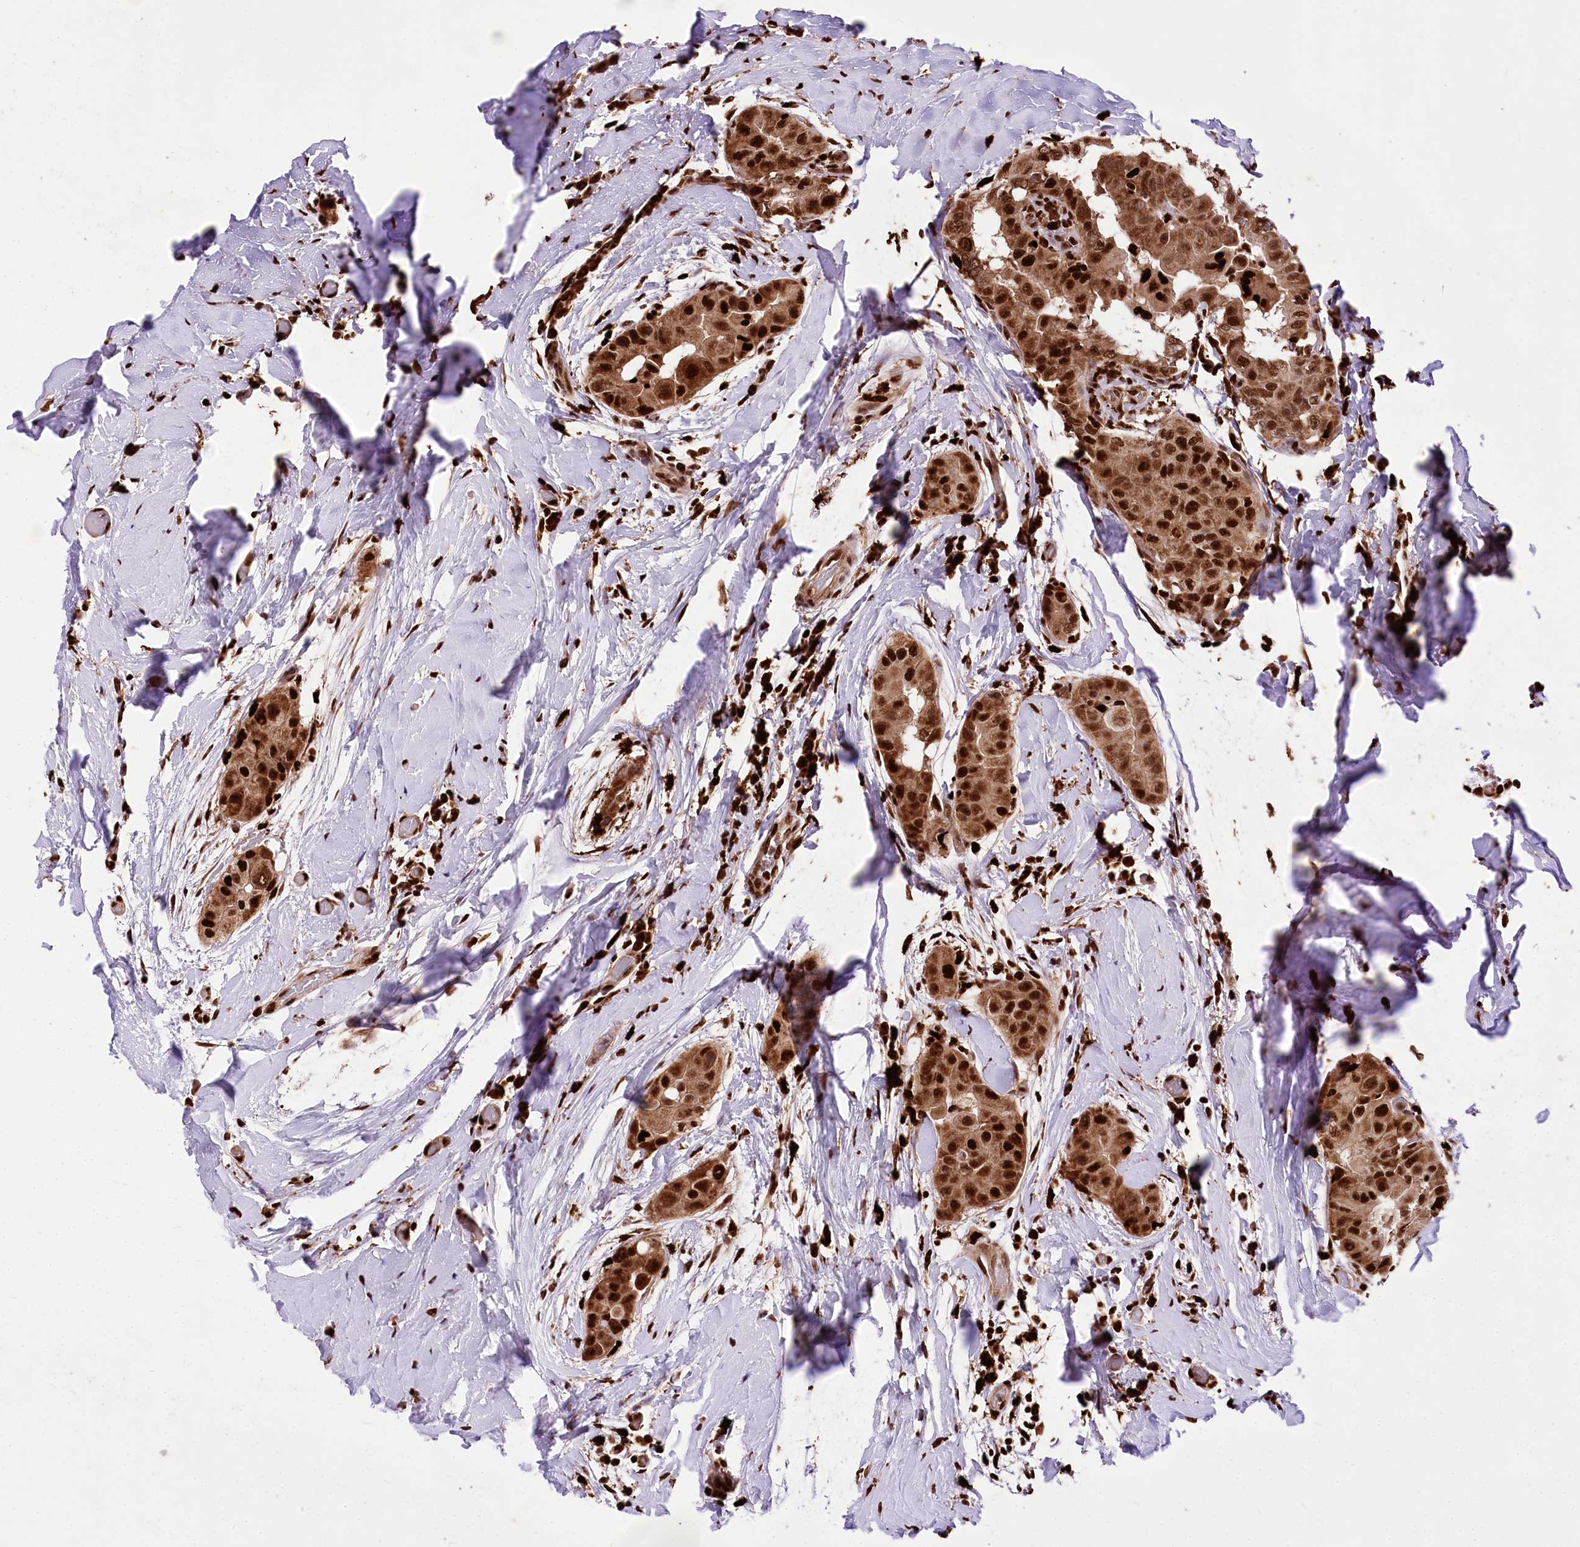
{"staining": {"intensity": "strong", "quantity": ">75%", "location": "cytoplasmic/membranous,nuclear"}, "tissue": "thyroid cancer", "cell_type": "Tumor cells", "image_type": "cancer", "snomed": [{"axis": "morphology", "description": "Papillary adenocarcinoma, NOS"}, {"axis": "topography", "description": "Thyroid gland"}], "caption": "Immunohistochemical staining of human thyroid cancer (papillary adenocarcinoma) displays strong cytoplasmic/membranous and nuclear protein staining in about >75% of tumor cells. (IHC, brightfield microscopy, high magnification).", "gene": "FIGN", "patient": {"sex": "male", "age": 33}}